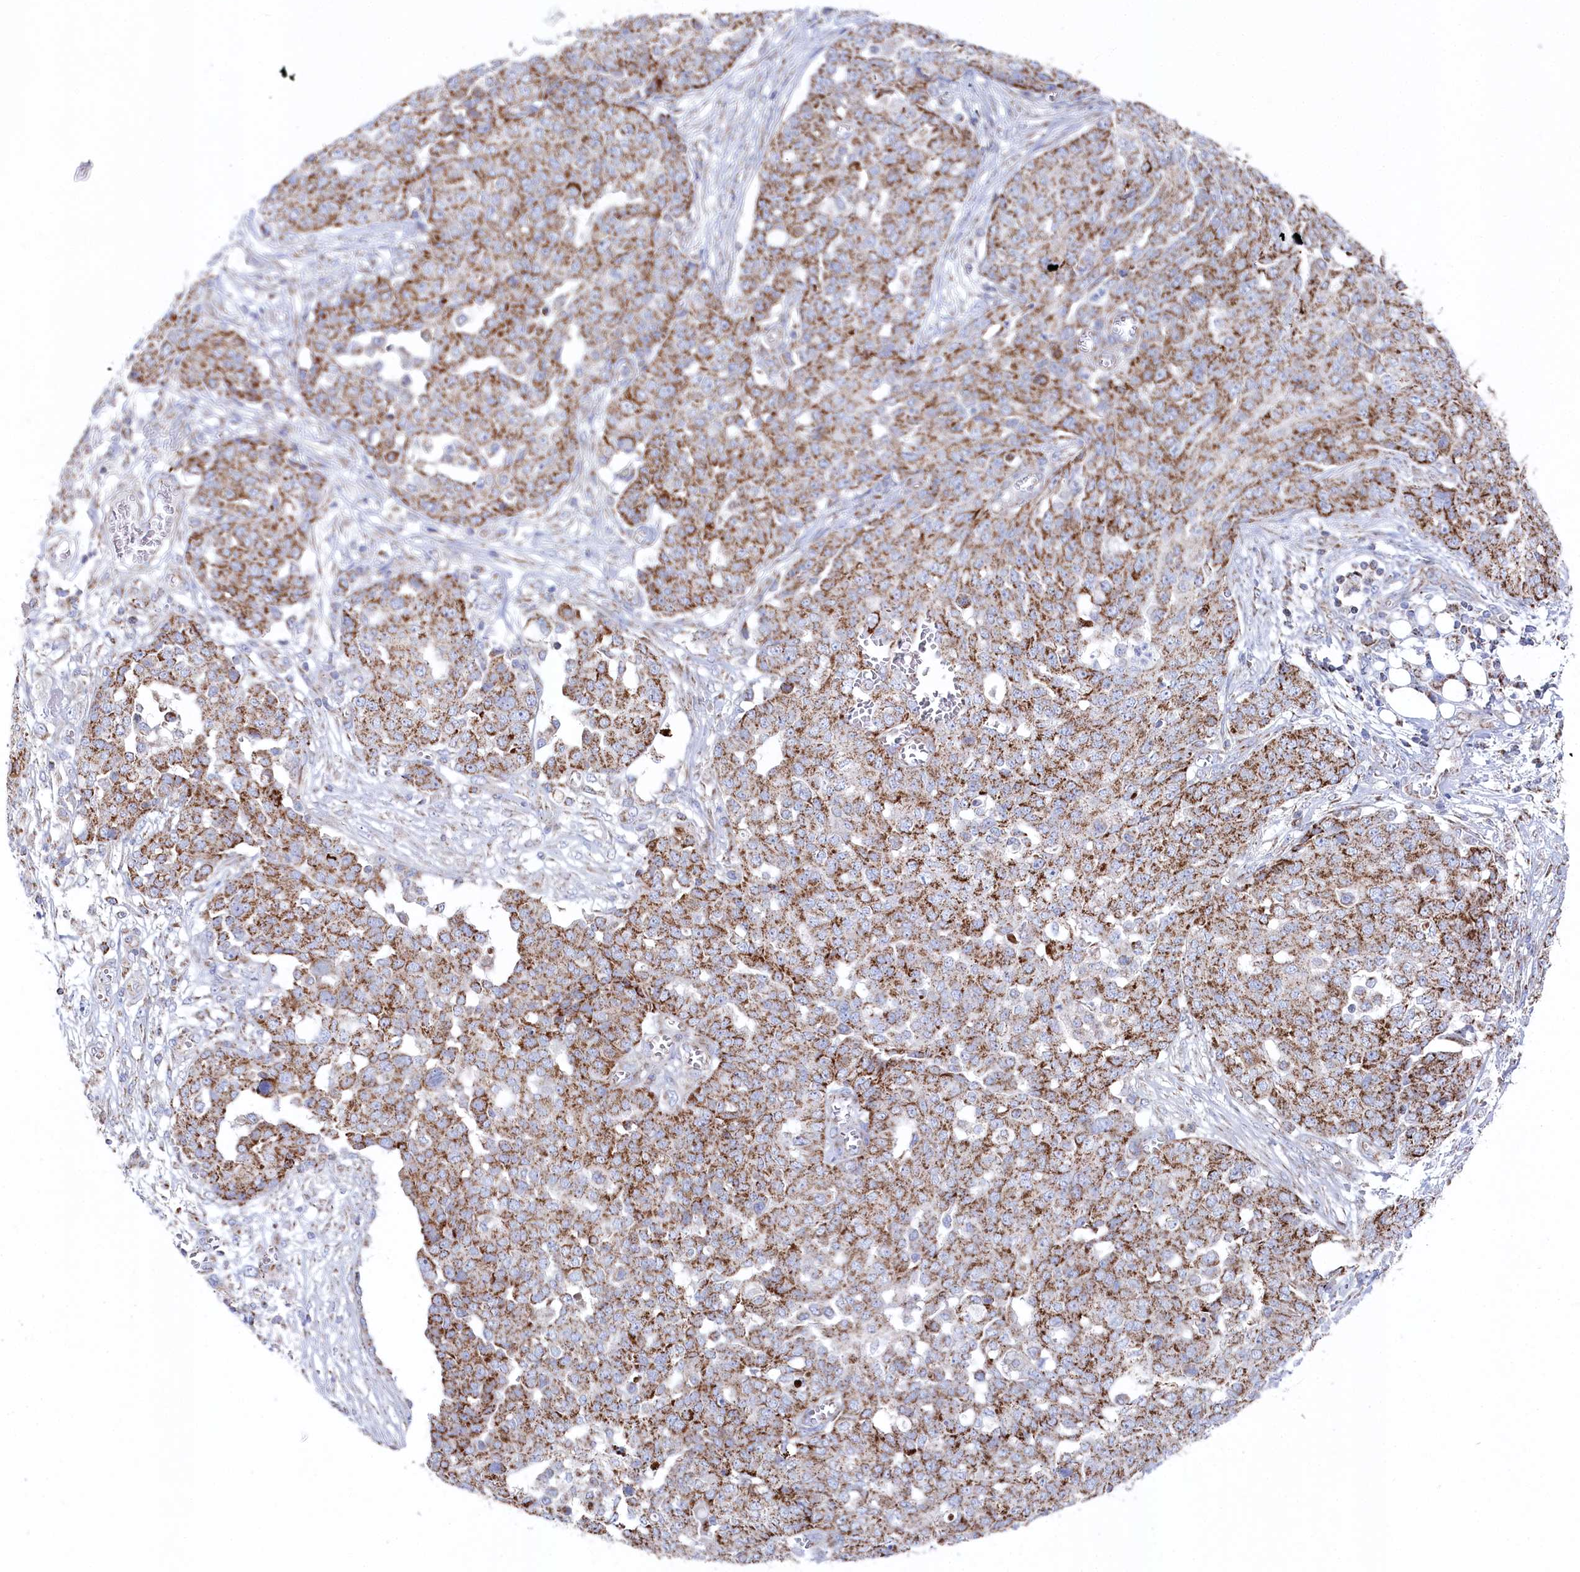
{"staining": {"intensity": "moderate", "quantity": ">75%", "location": "cytoplasmic/membranous"}, "tissue": "ovarian cancer", "cell_type": "Tumor cells", "image_type": "cancer", "snomed": [{"axis": "morphology", "description": "Cystadenocarcinoma, serous, NOS"}, {"axis": "topography", "description": "Soft tissue"}, {"axis": "topography", "description": "Ovary"}], "caption": "An immunohistochemistry (IHC) histopathology image of tumor tissue is shown. Protein staining in brown labels moderate cytoplasmic/membranous positivity in ovarian cancer (serous cystadenocarcinoma) within tumor cells.", "gene": "GLS2", "patient": {"sex": "female", "age": 57}}